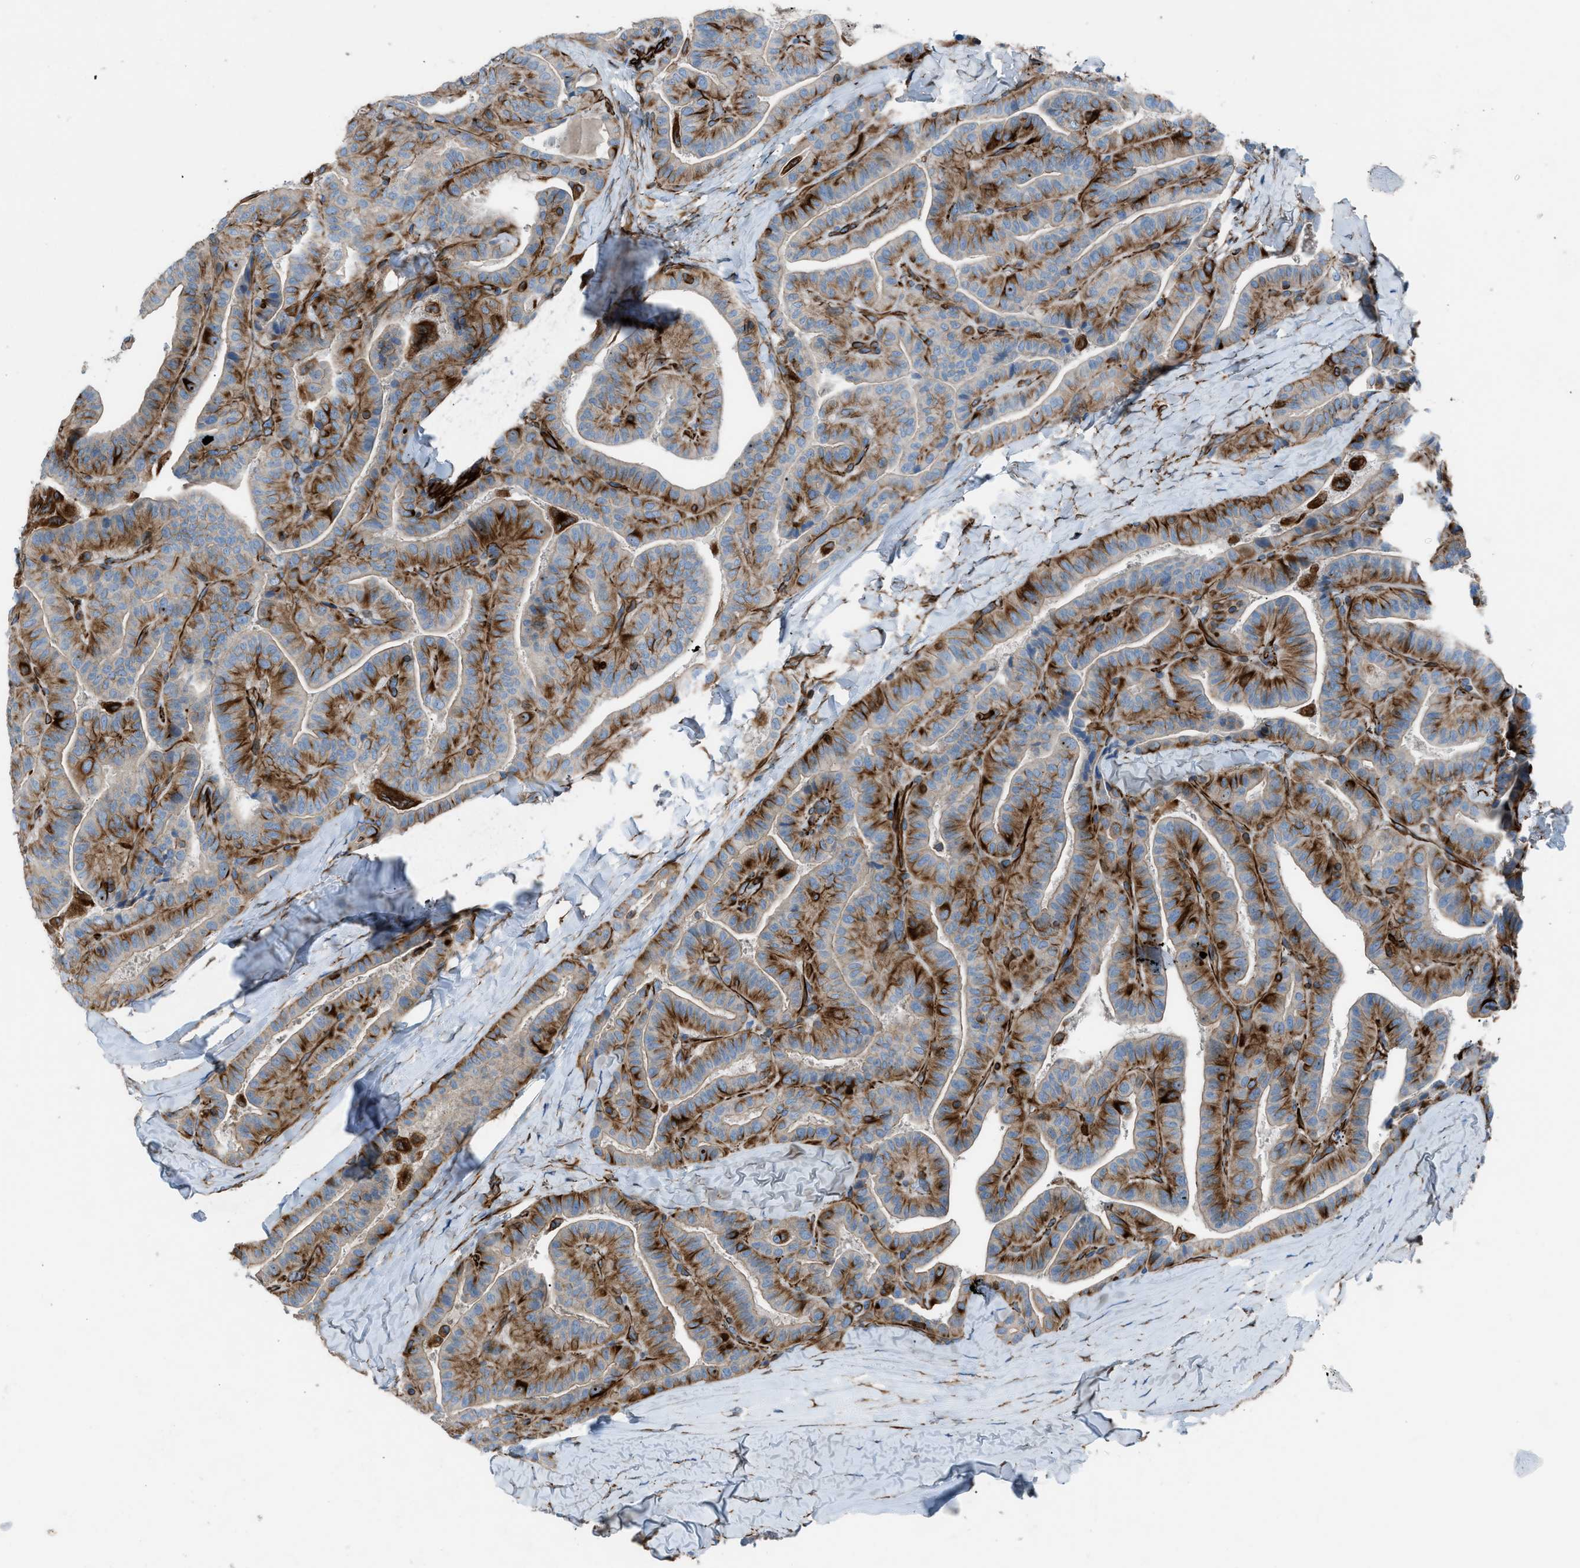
{"staining": {"intensity": "strong", "quantity": ">75%", "location": "cytoplasmic/membranous"}, "tissue": "thyroid cancer", "cell_type": "Tumor cells", "image_type": "cancer", "snomed": [{"axis": "morphology", "description": "Papillary adenocarcinoma, NOS"}, {"axis": "topography", "description": "Thyroid gland"}], "caption": "About >75% of tumor cells in human thyroid cancer show strong cytoplasmic/membranous protein expression as visualized by brown immunohistochemical staining.", "gene": "CABP7", "patient": {"sex": "male", "age": 77}}